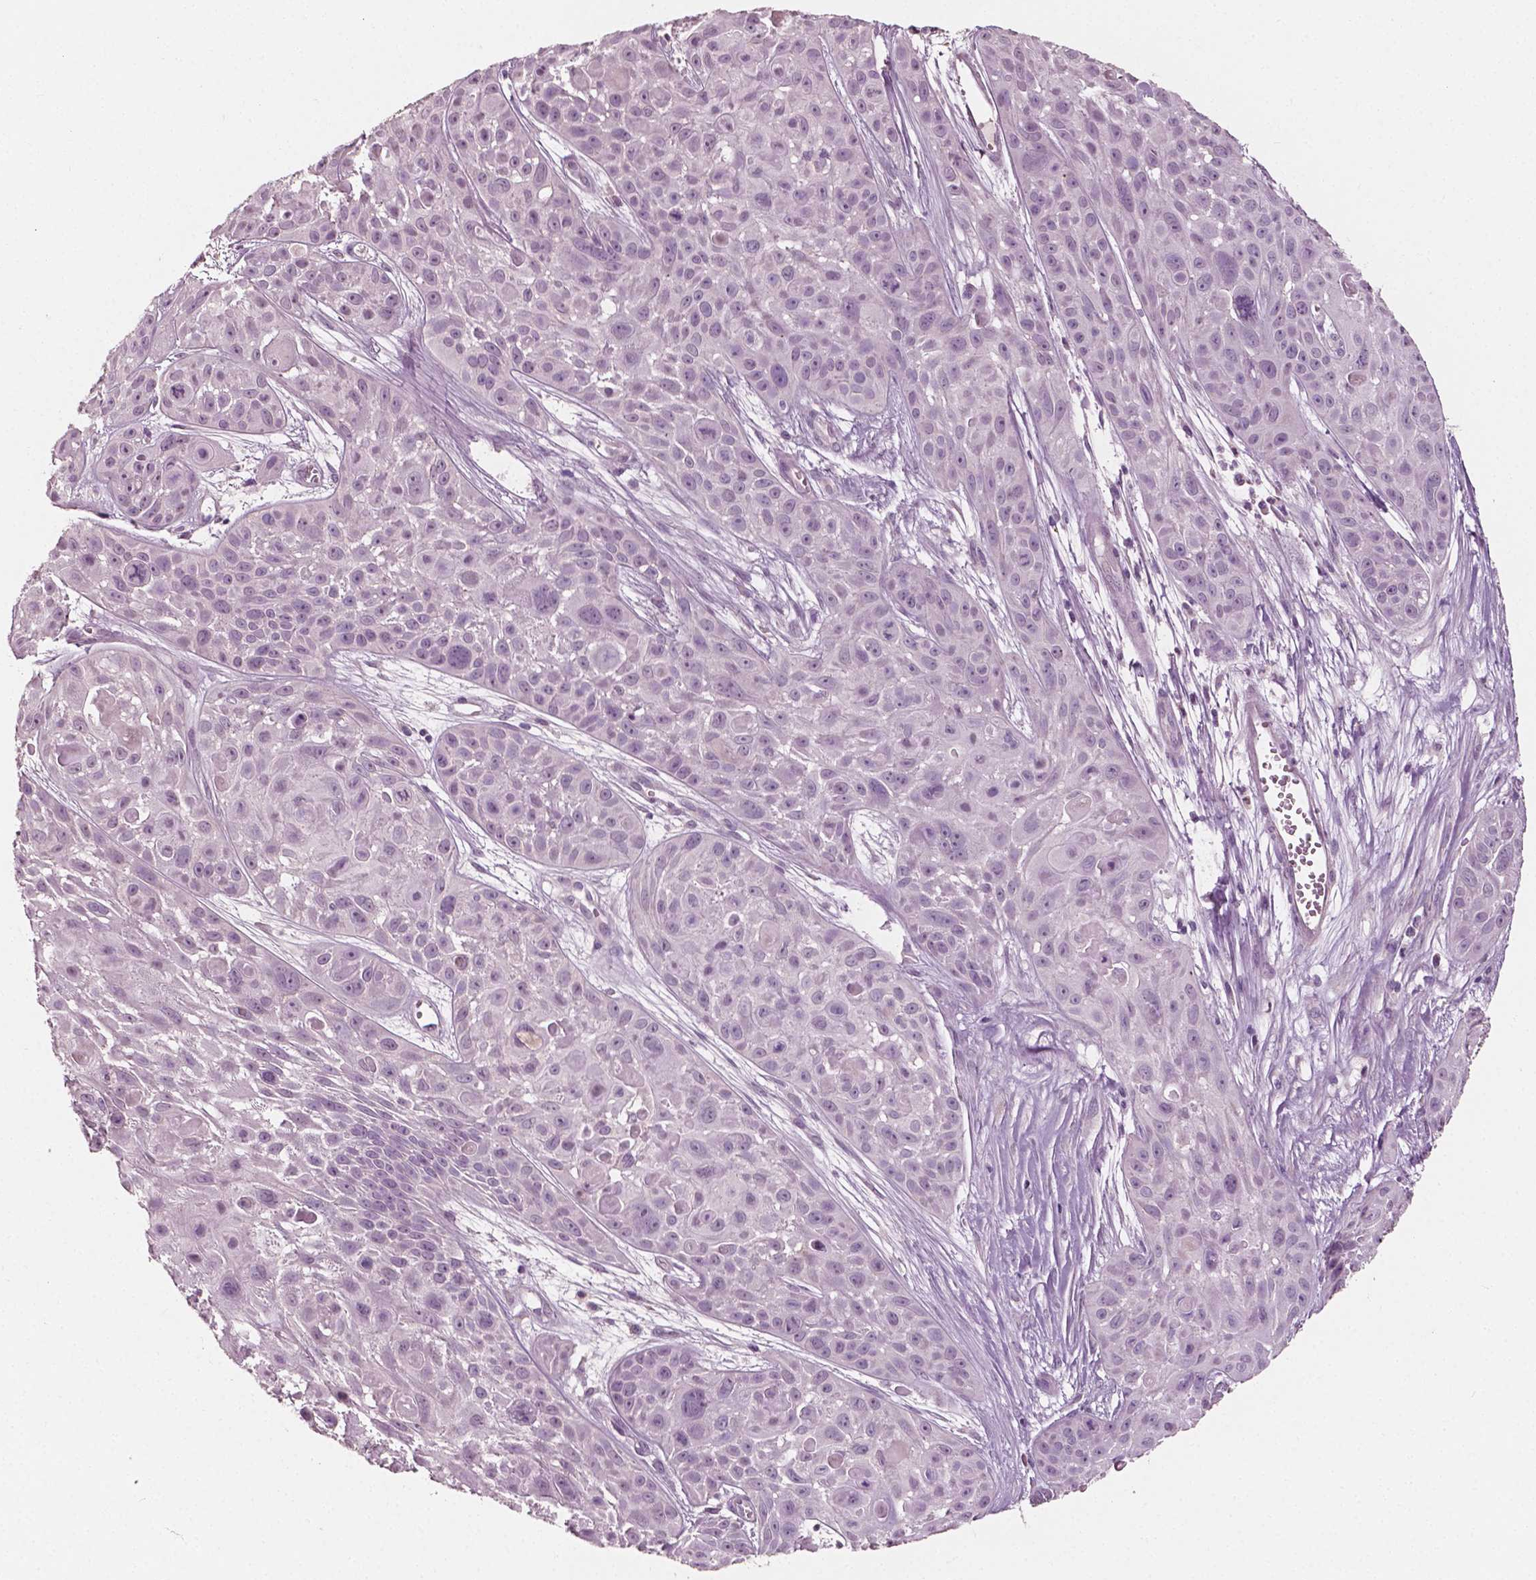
{"staining": {"intensity": "negative", "quantity": "none", "location": "none"}, "tissue": "skin cancer", "cell_type": "Tumor cells", "image_type": "cancer", "snomed": [{"axis": "morphology", "description": "Squamous cell carcinoma, NOS"}, {"axis": "topography", "description": "Skin"}, {"axis": "topography", "description": "Anal"}], "caption": "DAB immunohistochemical staining of skin cancer demonstrates no significant expression in tumor cells.", "gene": "PLA2R1", "patient": {"sex": "female", "age": 75}}